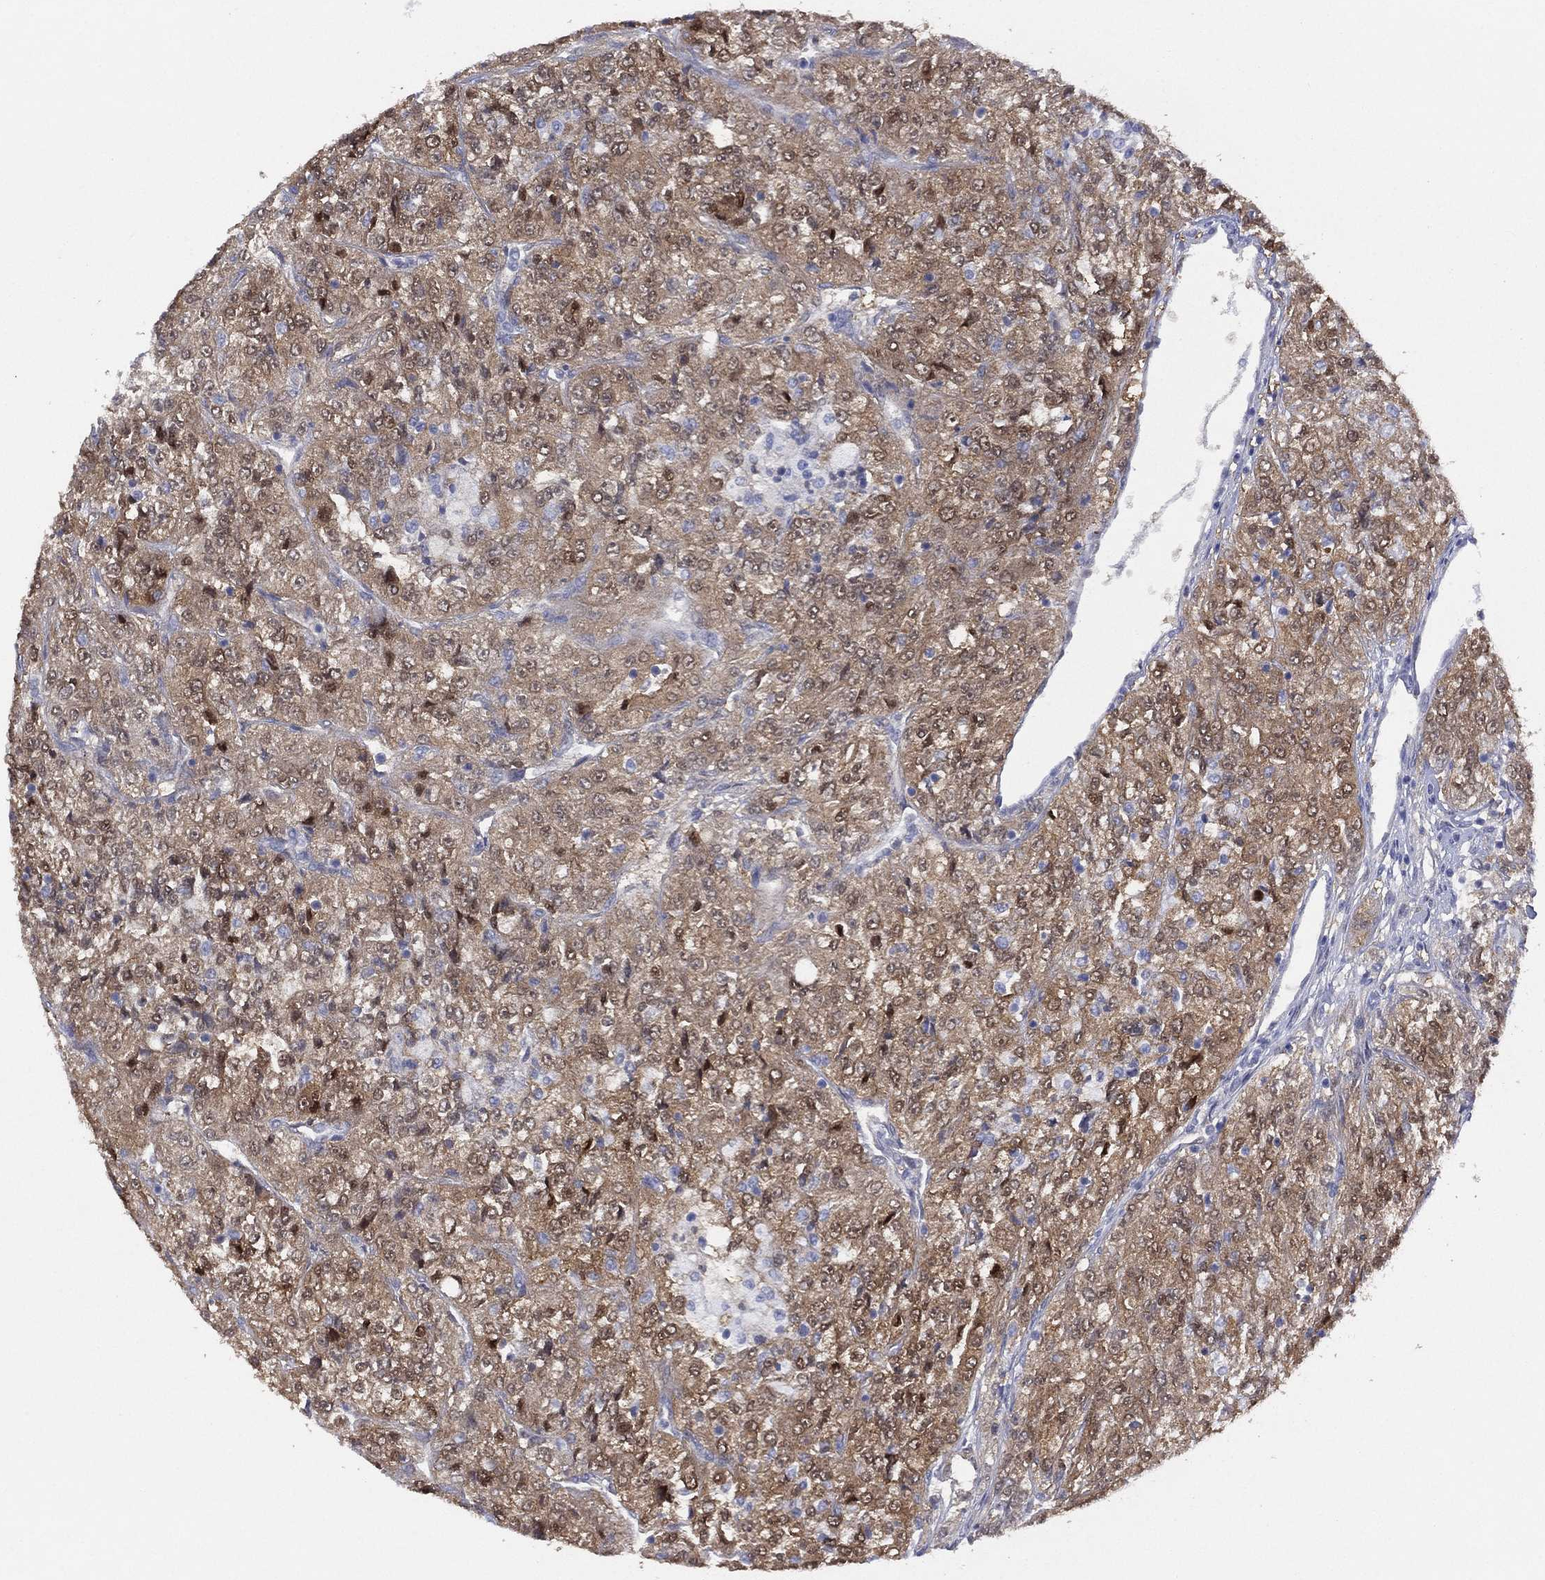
{"staining": {"intensity": "moderate", "quantity": "25%-75%", "location": "cytoplasmic/membranous,nuclear"}, "tissue": "renal cancer", "cell_type": "Tumor cells", "image_type": "cancer", "snomed": [{"axis": "morphology", "description": "Adenocarcinoma, NOS"}, {"axis": "topography", "description": "Kidney"}], "caption": "Renal cancer was stained to show a protein in brown. There is medium levels of moderate cytoplasmic/membranous and nuclear positivity in approximately 25%-75% of tumor cells.", "gene": "DDAH1", "patient": {"sex": "female", "age": 63}}